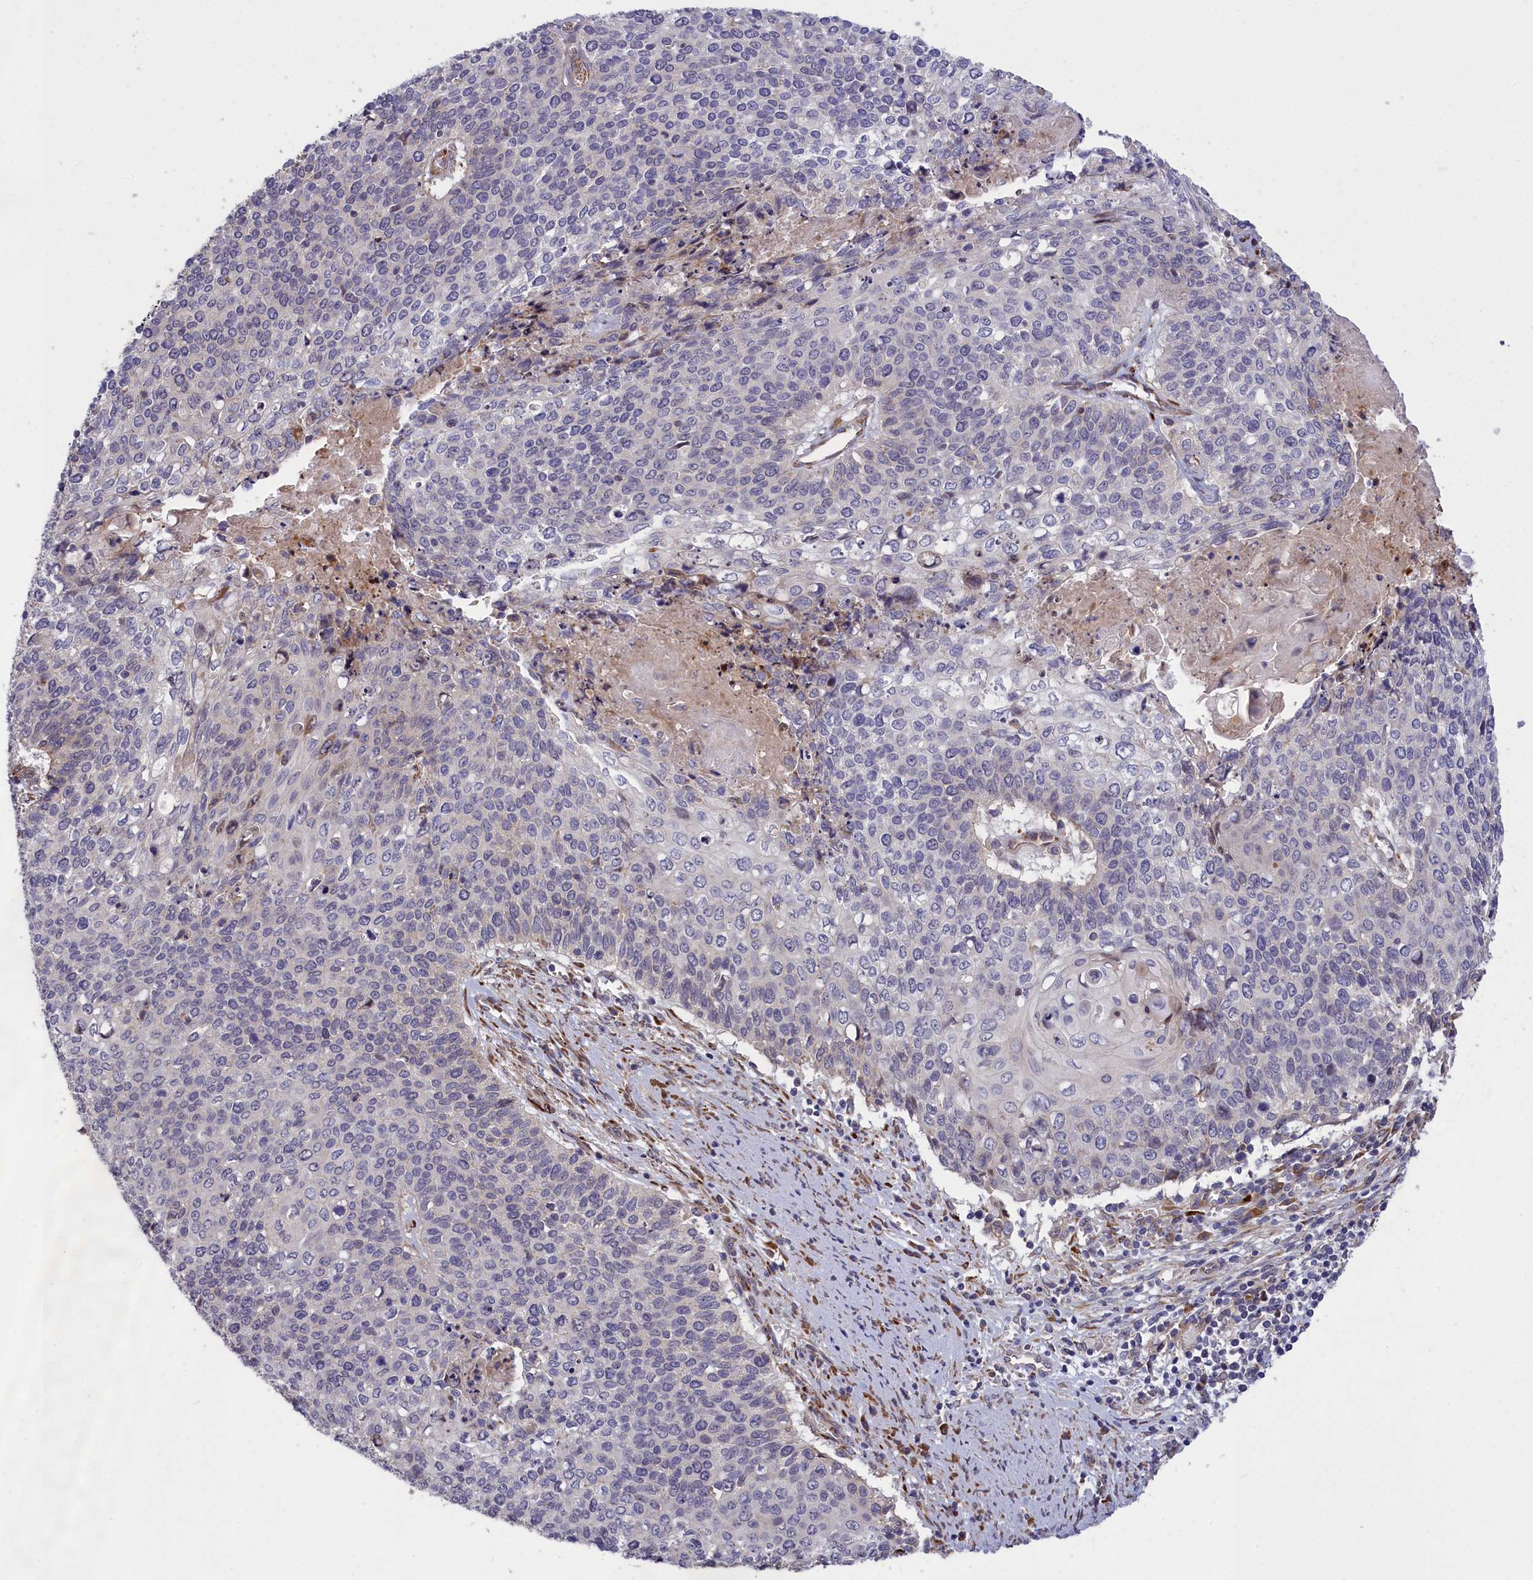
{"staining": {"intensity": "negative", "quantity": "none", "location": "none"}, "tissue": "cervical cancer", "cell_type": "Tumor cells", "image_type": "cancer", "snomed": [{"axis": "morphology", "description": "Squamous cell carcinoma, NOS"}, {"axis": "topography", "description": "Cervix"}], "caption": "A high-resolution image shows IHC staining of cervical squamous cell carcinoma, which reveals no significant staining in tumor cells.", "gene": "DDX60L", "patient": {"sex": "female", "age": 39}}